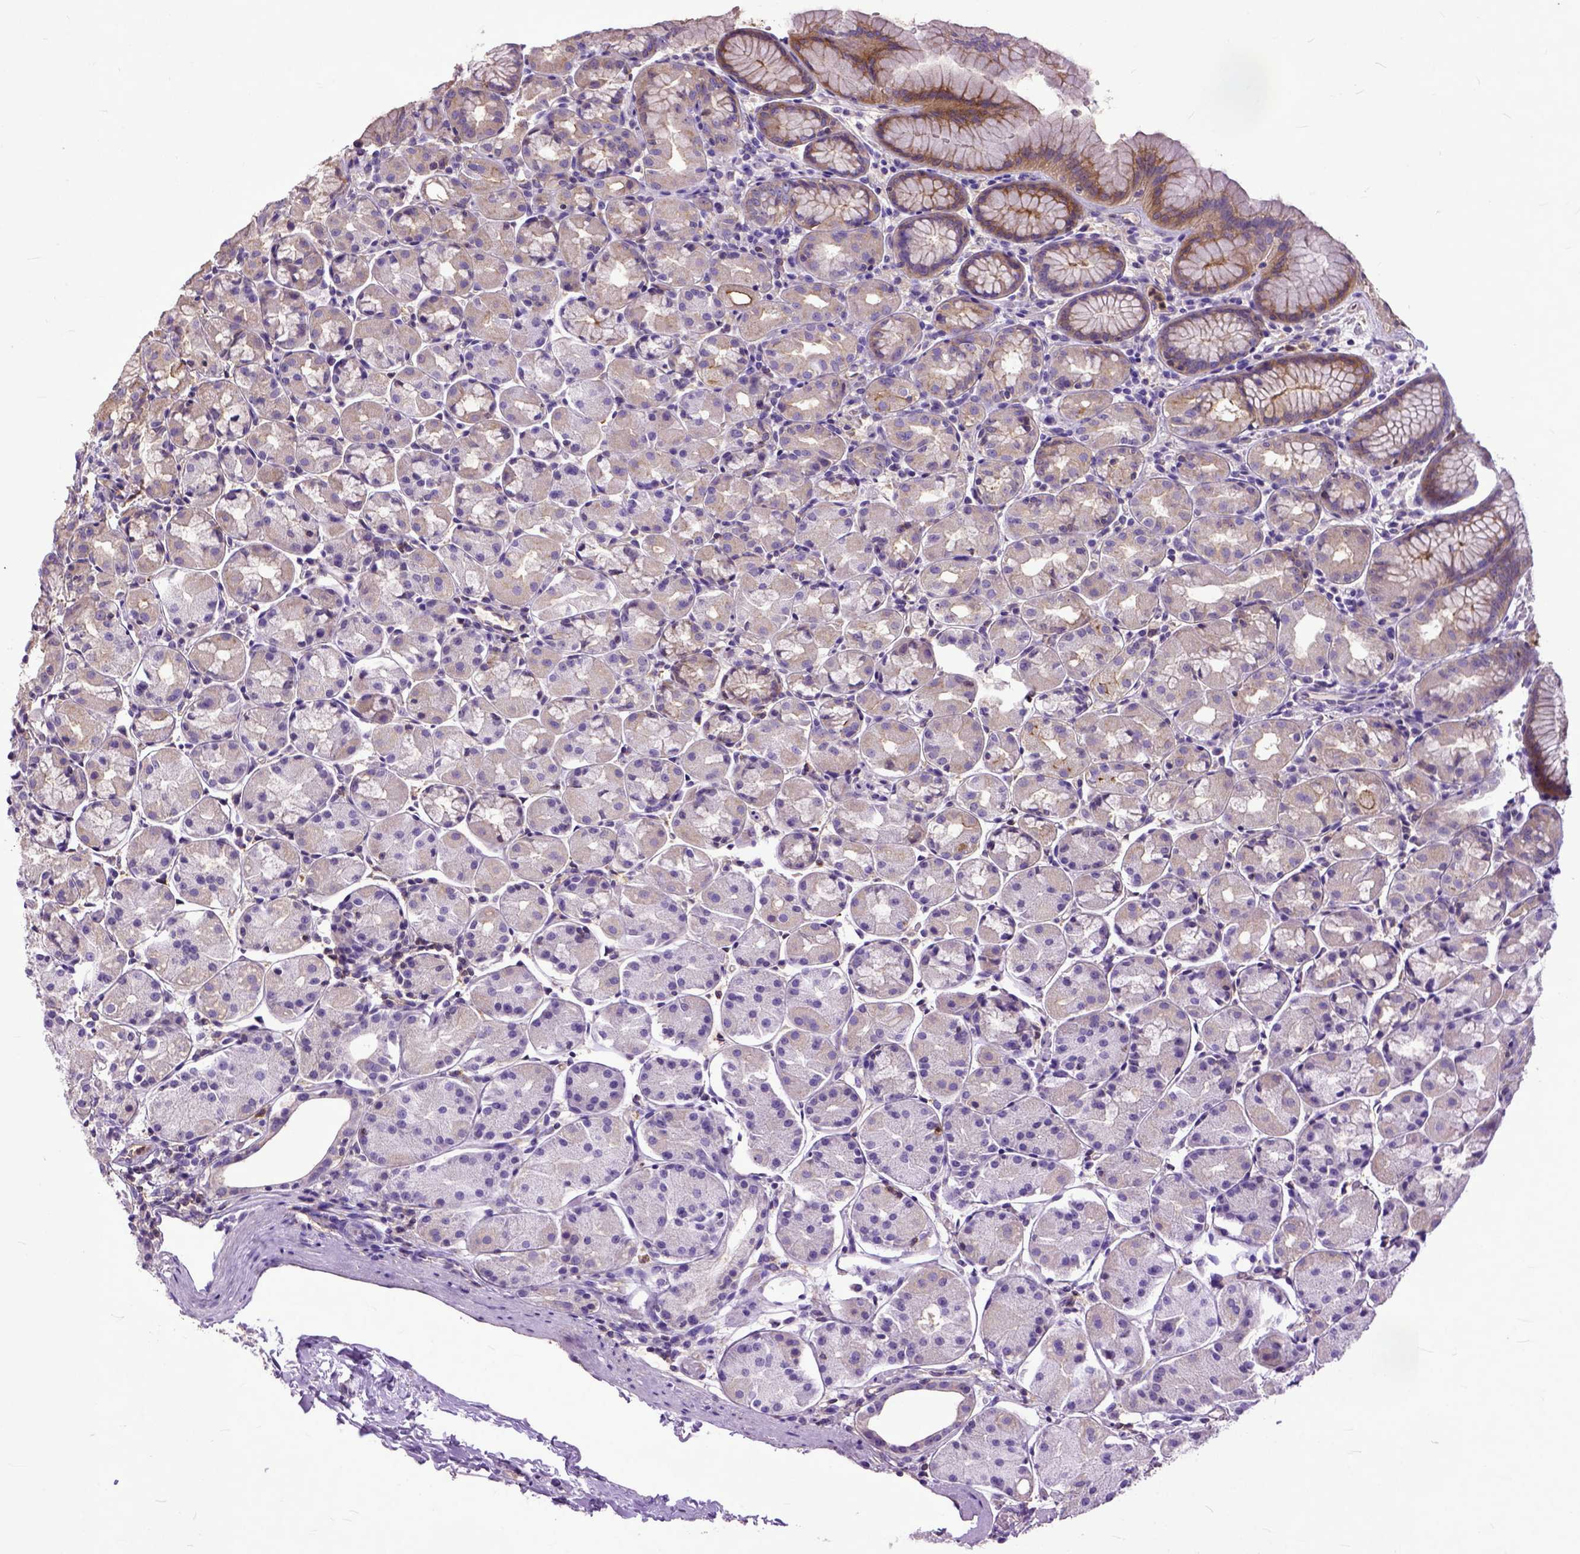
{"staining": {"intensity": "moderate", "quantity": "<25%", "location": "cytoplasmic/membranous"}, "tissue": "stomach", "cell_type": "Glandular cells", "image_type": "normal", "snomed": [{"axis": "morphology", "description": "Normal tissue, NOS"}, {"axis": "topography", "description": "Stomach, upper"}], "caption": "Immunohistochemical staining of unremarkable human stomach shows low levels of moderate cytoplasmic/membranous staining in approximately <25% of glandular cells. The staining was performed using DAB (3,3'-diaminobenzidine) to visualize the protein expression in brown, while the nuclei were stained in blue with hematoxylin (Magnification: 20x).", "gene": "NAMPT", "patient": {"sex": "male", "age": 47}}